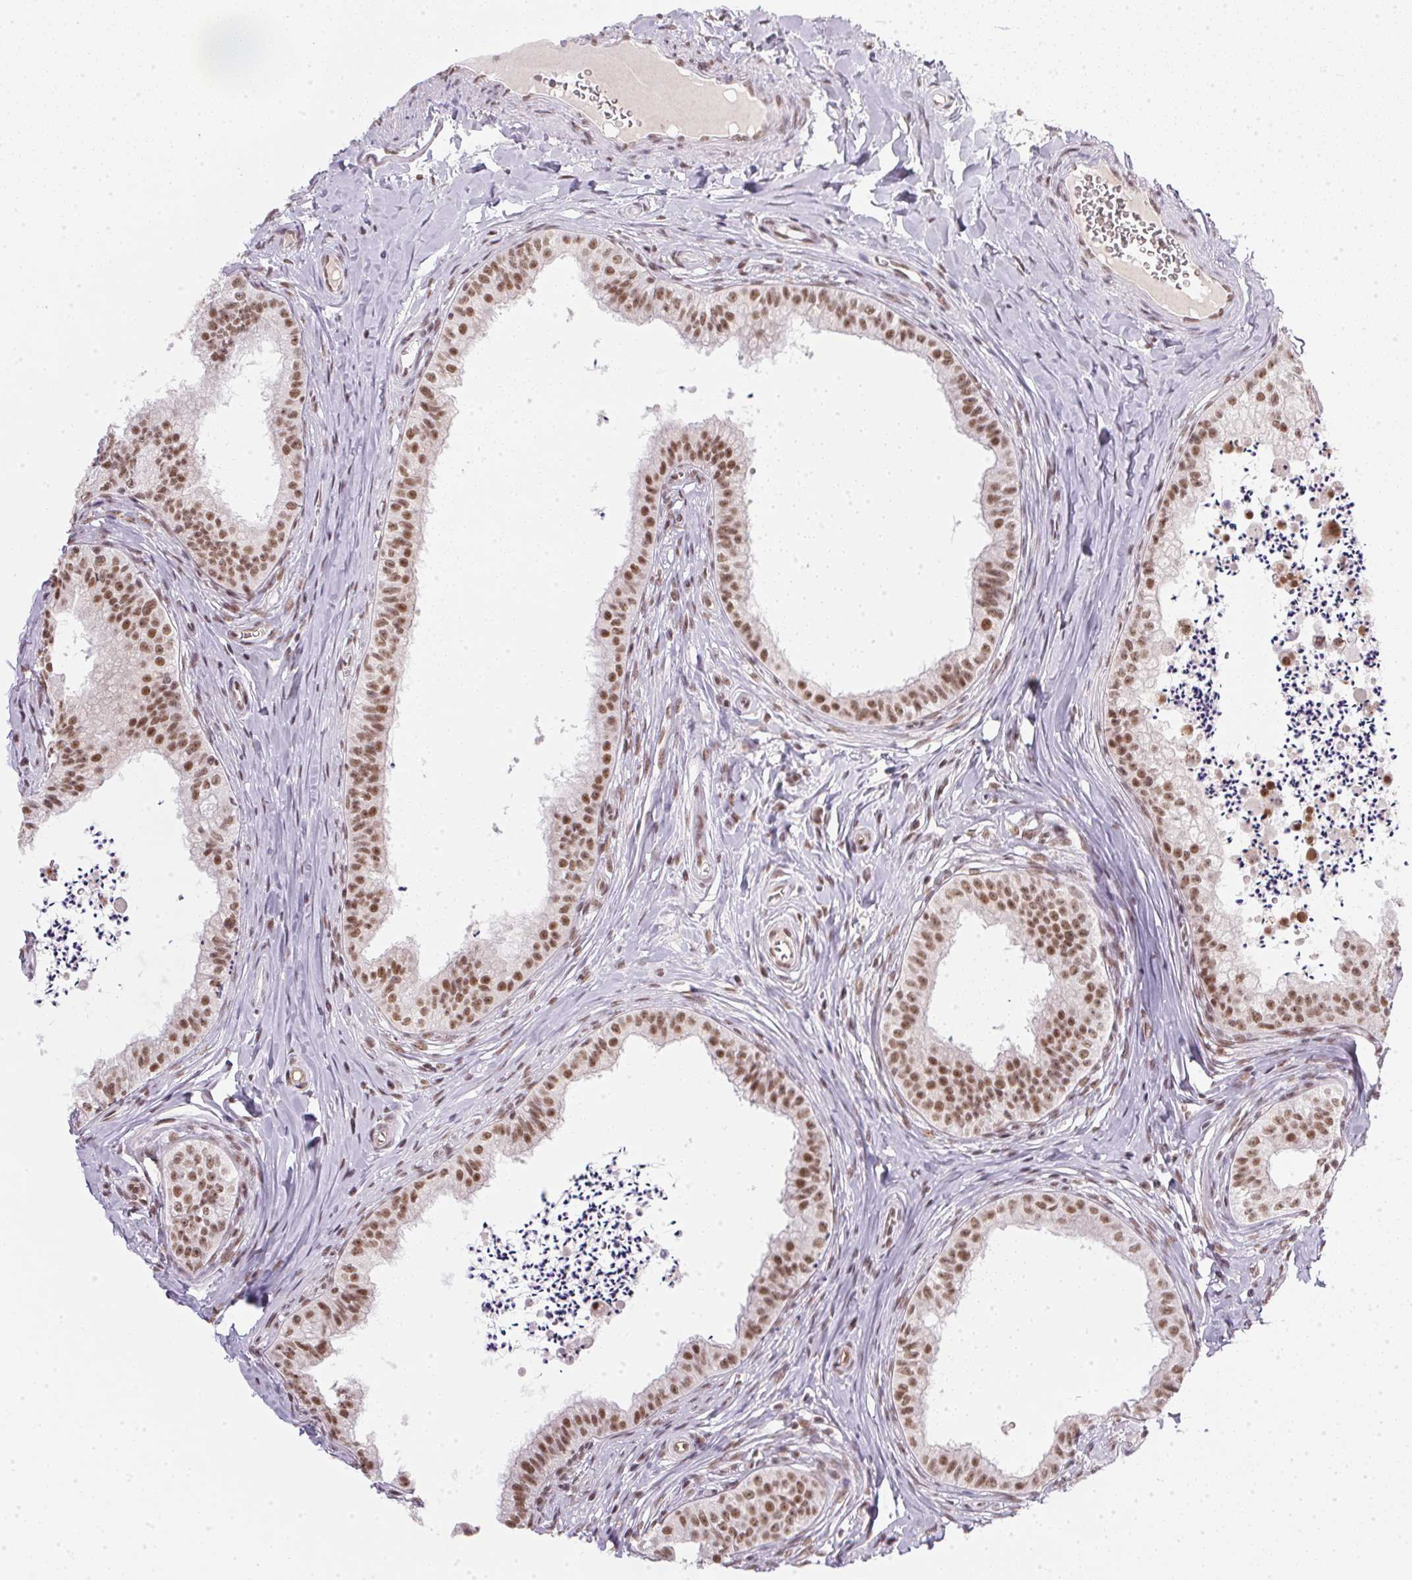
{"staining": {"intensity": "moderate", "quantity": ">75%", "location": "nuclear"}, "tissue": "epididymis", "cell_type": "Glandular cells", "image_type": "normal", "snomed": [{"axis": "morphology", "description": "Normal tissue, NOS"}, {"axis": "topography", "description": "Epididymis"}], "caption": "Immunohistochemistry (DAB) staining of normal epididymis demonstrates moderate nuclear protein expression in about >75% of glandular cells.", "gene": "SRSF7", "patient": {"sex": "male", "age": 24}}